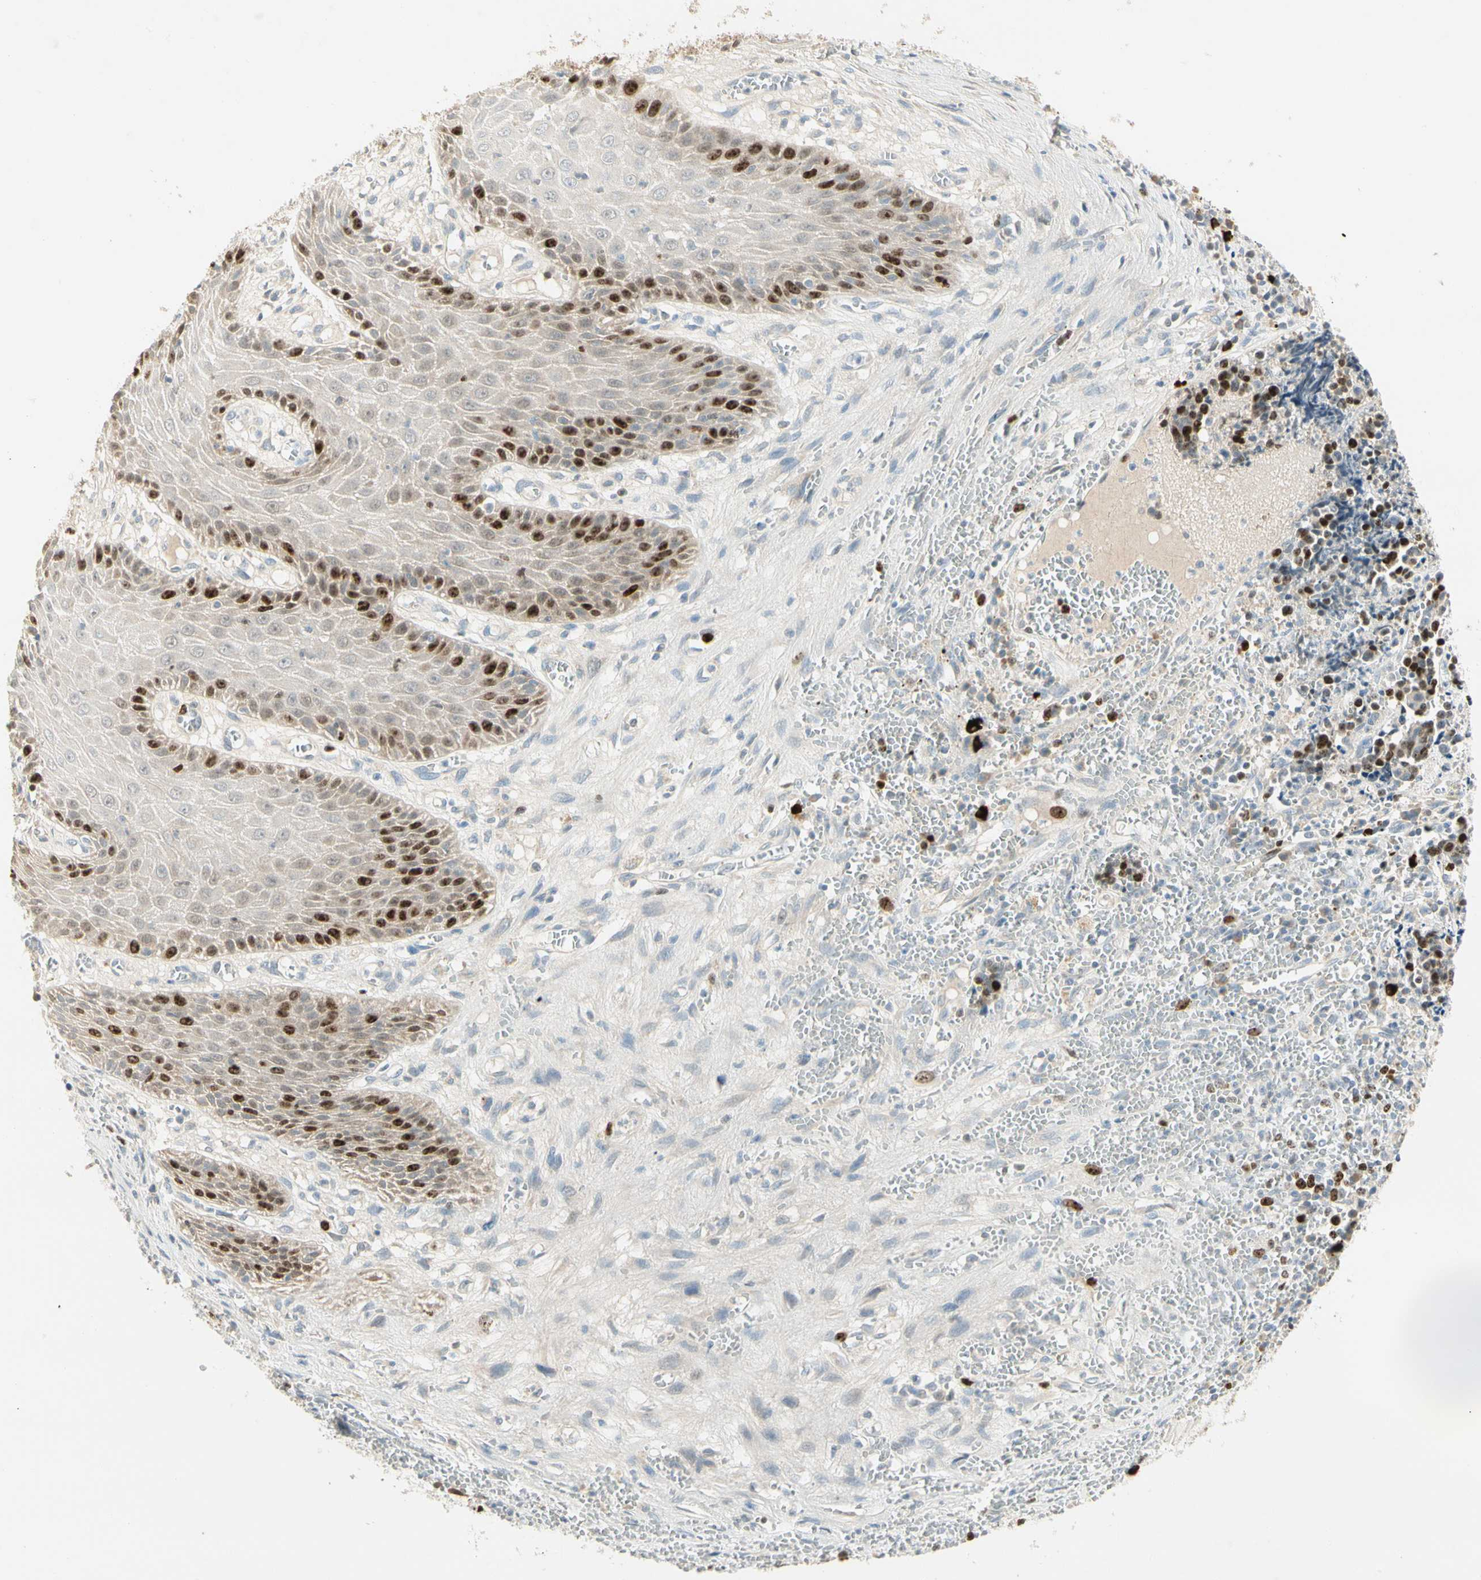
{"staining": {"intensity": "strong", "quantity": "25%-75%", "location": "nuclear"}, "tissue": "cervical cancer", "cell_type": "Tumor cells", "image_type": "cancer", "snomed": [{"axis": "morphology", "description": "Squamous cell carcinoma, NOS"}, {"axis": "topography", "description": "Cervix"}], "caption": "A brown stain labels strong nuclear expression of a protein in human squamous cell carcinoma (cervical) tumor cells.", "gene": "PITX1", "patient": {"sex": "female", "age": 35}}